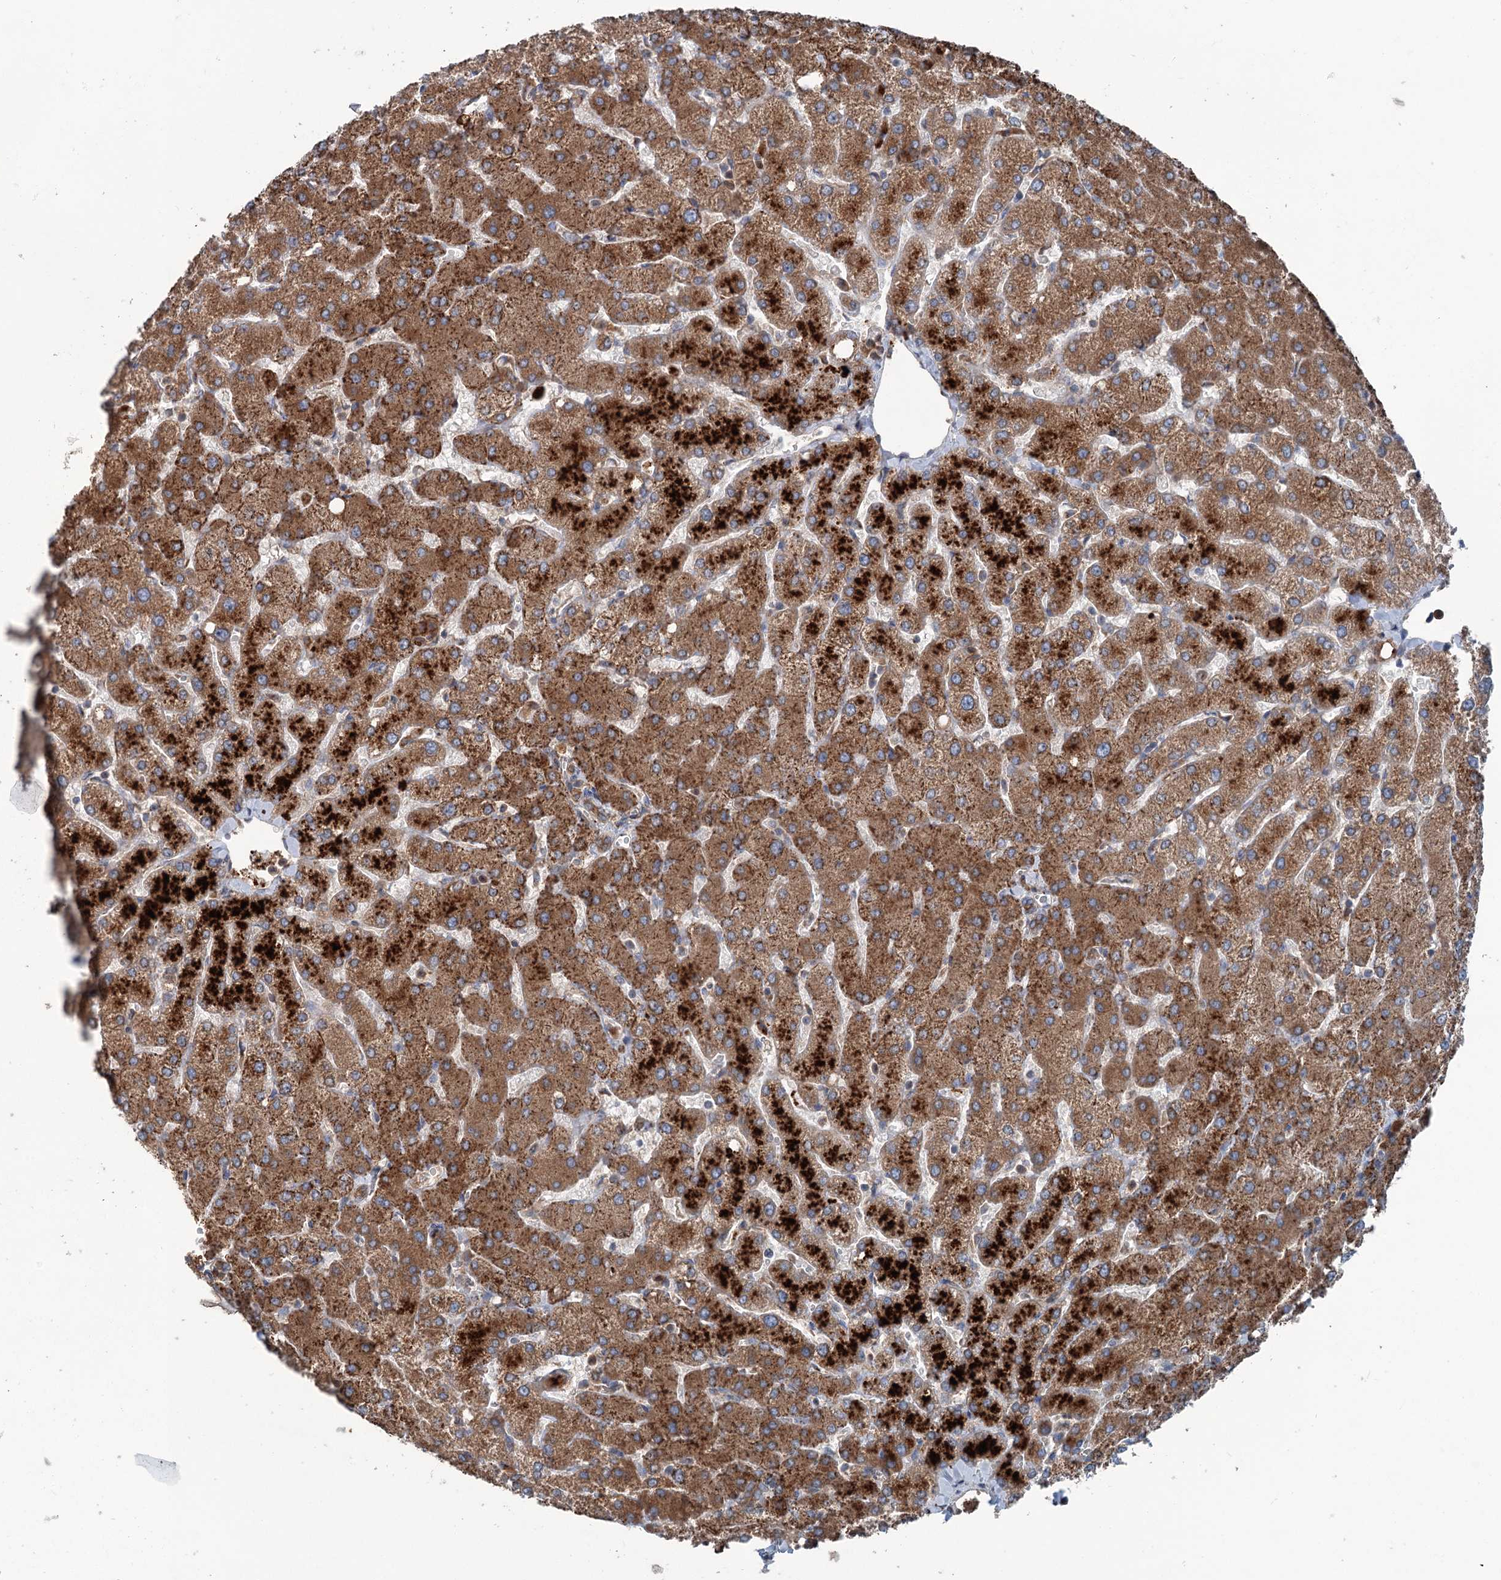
{"staining": {"intensity": "moderate", "quantity": ">75%", "location": "cytoplasmic/membranous"}, "tissue": "liver", "cell_type": "Cholangiocytes", "image_type": "normal", "snomed": [{"axis": "morphology", "description": "Normal tissue, NOS"}, {"axis": "topography", "description": "Liver"}], "caption": "IHC staining of unremarkable liver, which shows medium levels of moderate cytoplasmic/membranous expression in about >75% of cholangiocytes indicating moderate cytoplasmic/membranous protein staining. The staining was performed using DAB (brown) for protein detection and nuclei were counterstained in hematoxylin (blue).", "gene": "CALCOCO1", "patient": {"sex": "female", "age": 54}}